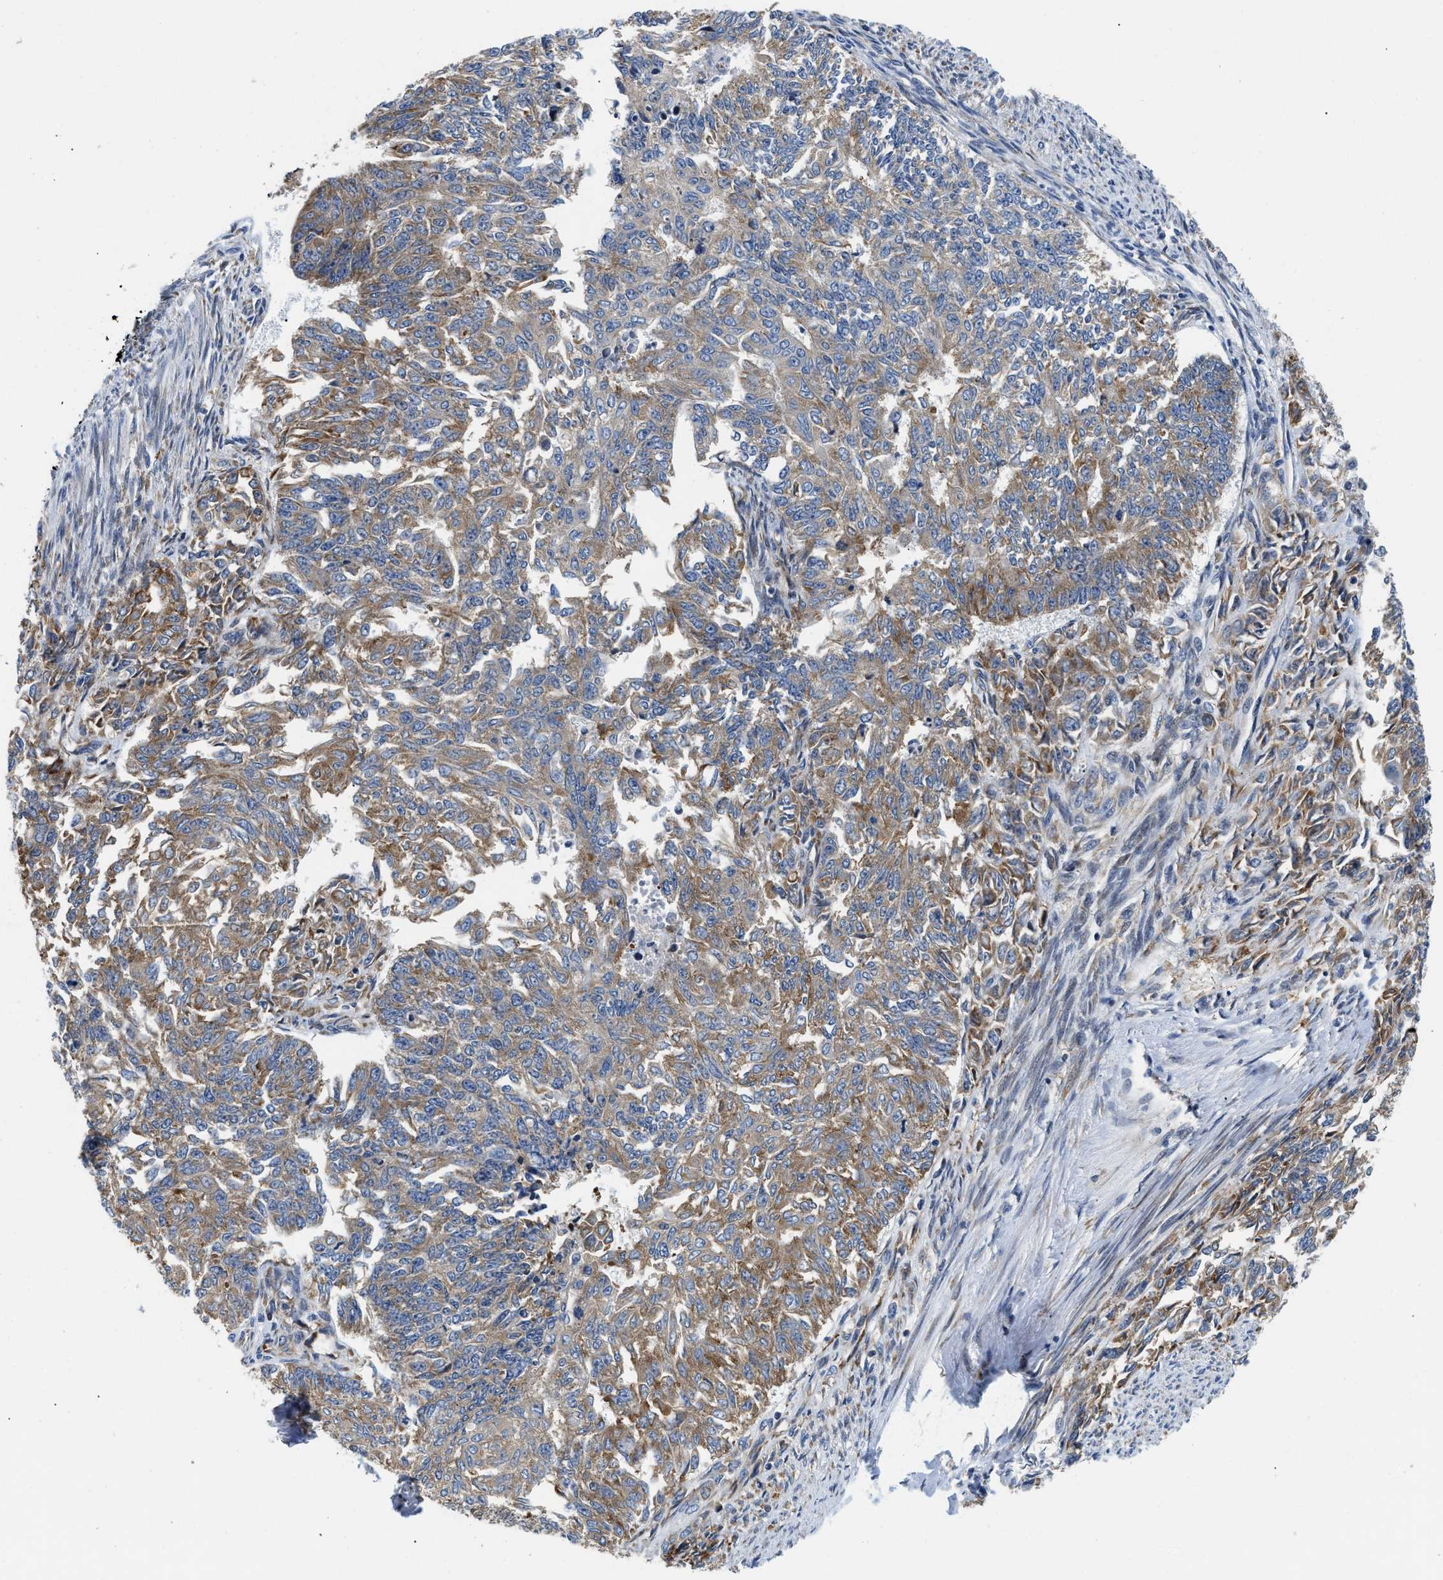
{"staining": {"intensity": "moderate", "quantity": "25%-75%", "location": "cytoplasmic/membranous"}, "tissue": "endometrial cancer", "cell_type": "Tumor cells", "image_type": "cancer", "snomed": [{"axis": "morphology", "description": "Adenocarcinoma, NOS"}, {"axis": "topography", "description": "Endometrium"}], "caption": "A brown stain highlights moderate cytoplasmic/membranous staining of a protein in endometrial cancer (adenocarcinoma) tumor cells.", "gene": "IKBKE", "patient": {"sex": "female", "age": 32}}